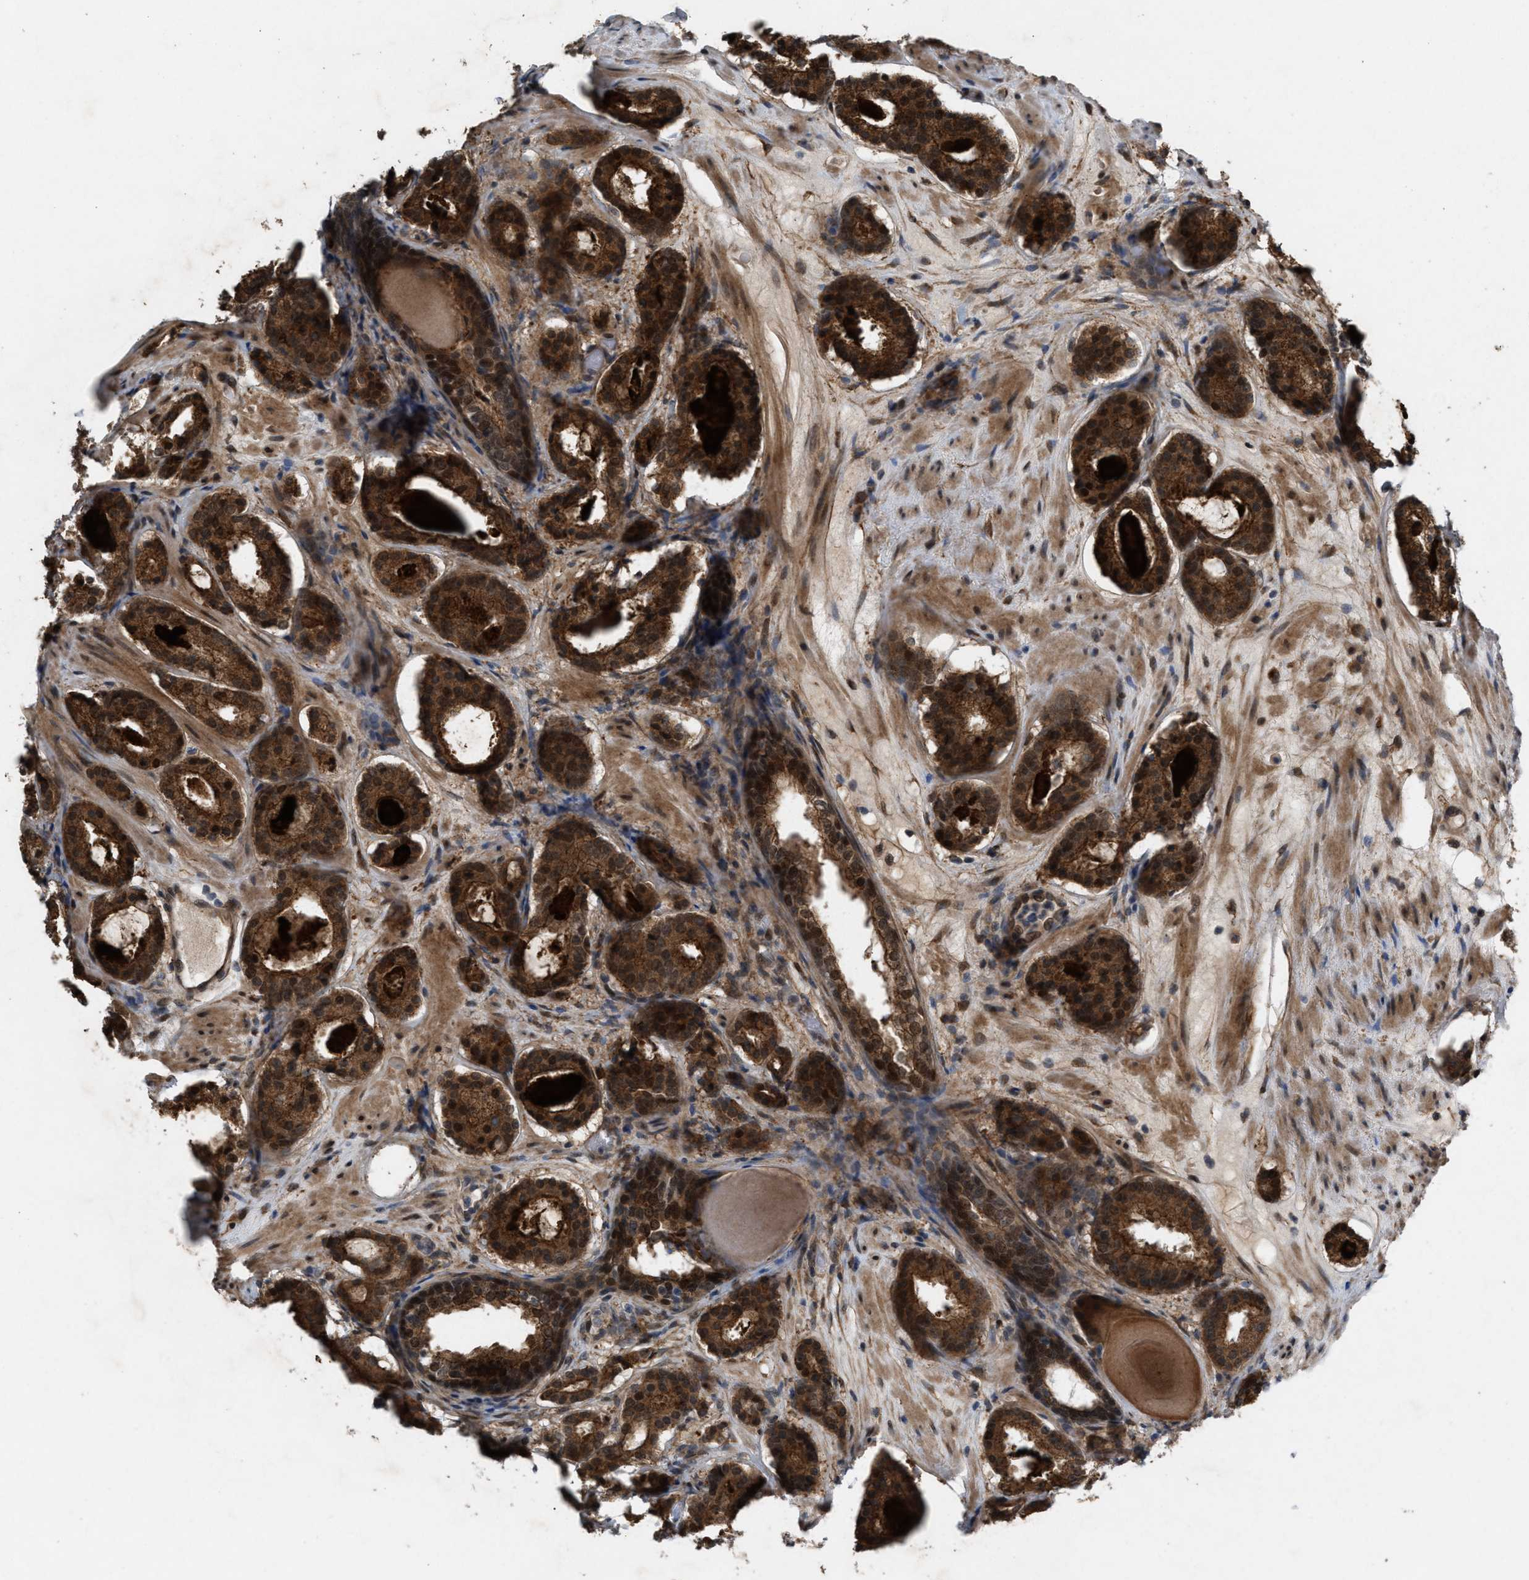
{"staining": {"intensity": "strong", "quantity": ">75%", "location": "cytoplasmic/membranous,nuclear"}, "tissue": "prostate cancer", "cell_type": "Tumor cells", "image_type": "cancer", "snomed": [{"axis": "morphology", "description": "Adenocarcinoma, Low grade"}, {"axis": "topography", "description": "Prostate"}], "caption": "DAB immunohistochemical staining of human prostate low-grade adenocarcinoma exhibits strong cytoplasmic/membranous and nuclear protein expression in approximately >75% of tumor cells.", "gene": "MFSD6", "patient": {"sex": "male", "age": 69}}